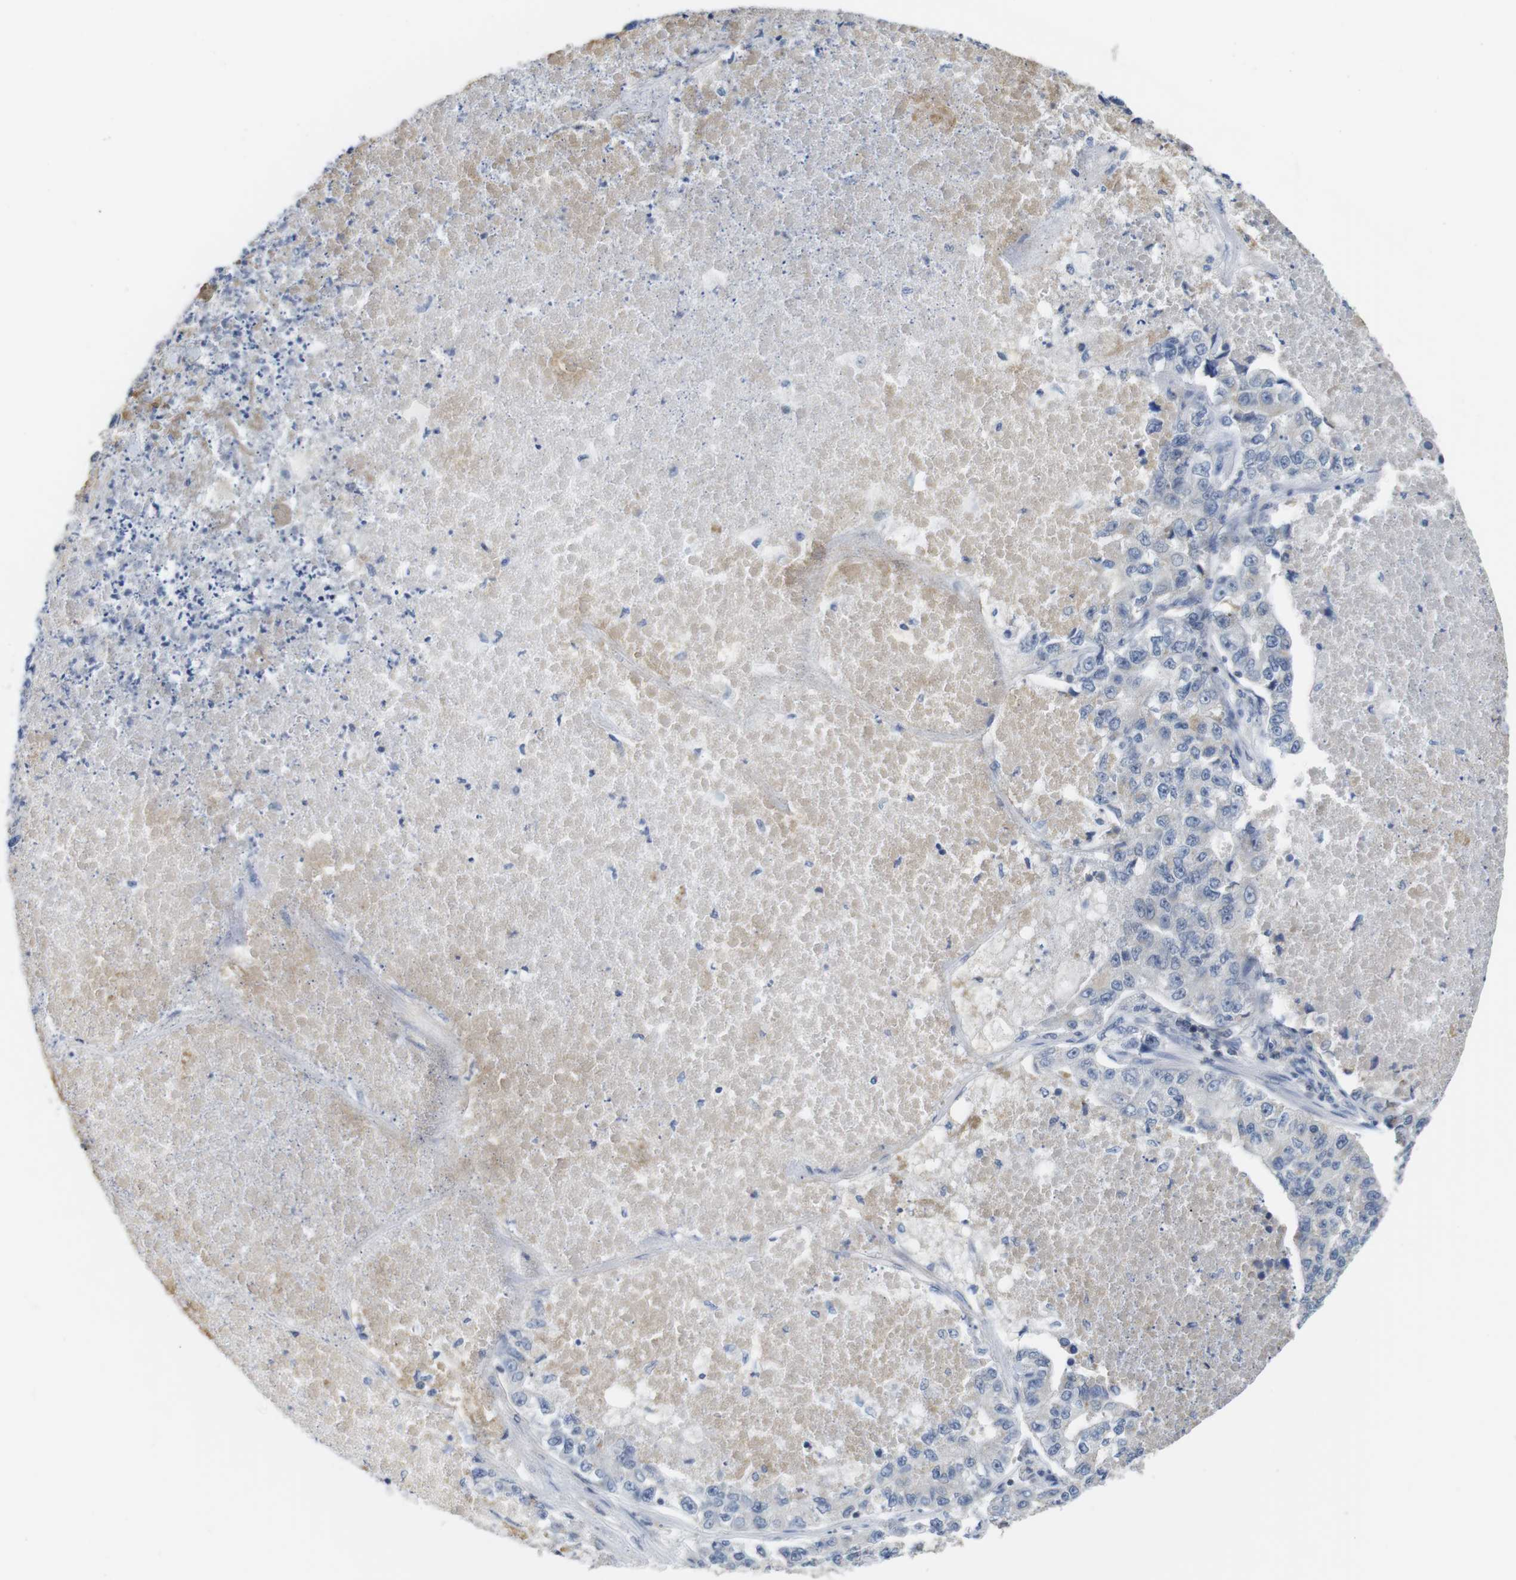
{"staining": {"intensity": "negative", "quantity": "none", "location": "none"}, "tissue": "lung cancer", "cell_type": "Tumor cells", "image_type": "cancer", "snomed": [{"axis": "morphology", "description": "Adenocarcinoma, NOS"}, {"axis": "topography", "description": "Lung"}], "caption": "DAB (3,3'-diaminobenzidine) immunohistochemical staining of lung cancer (adenocarcinoma) demonstrates no significant positivity in tumor cells.", "gene": "OTOF", "patient": {"sex": "male", "age": 49}}